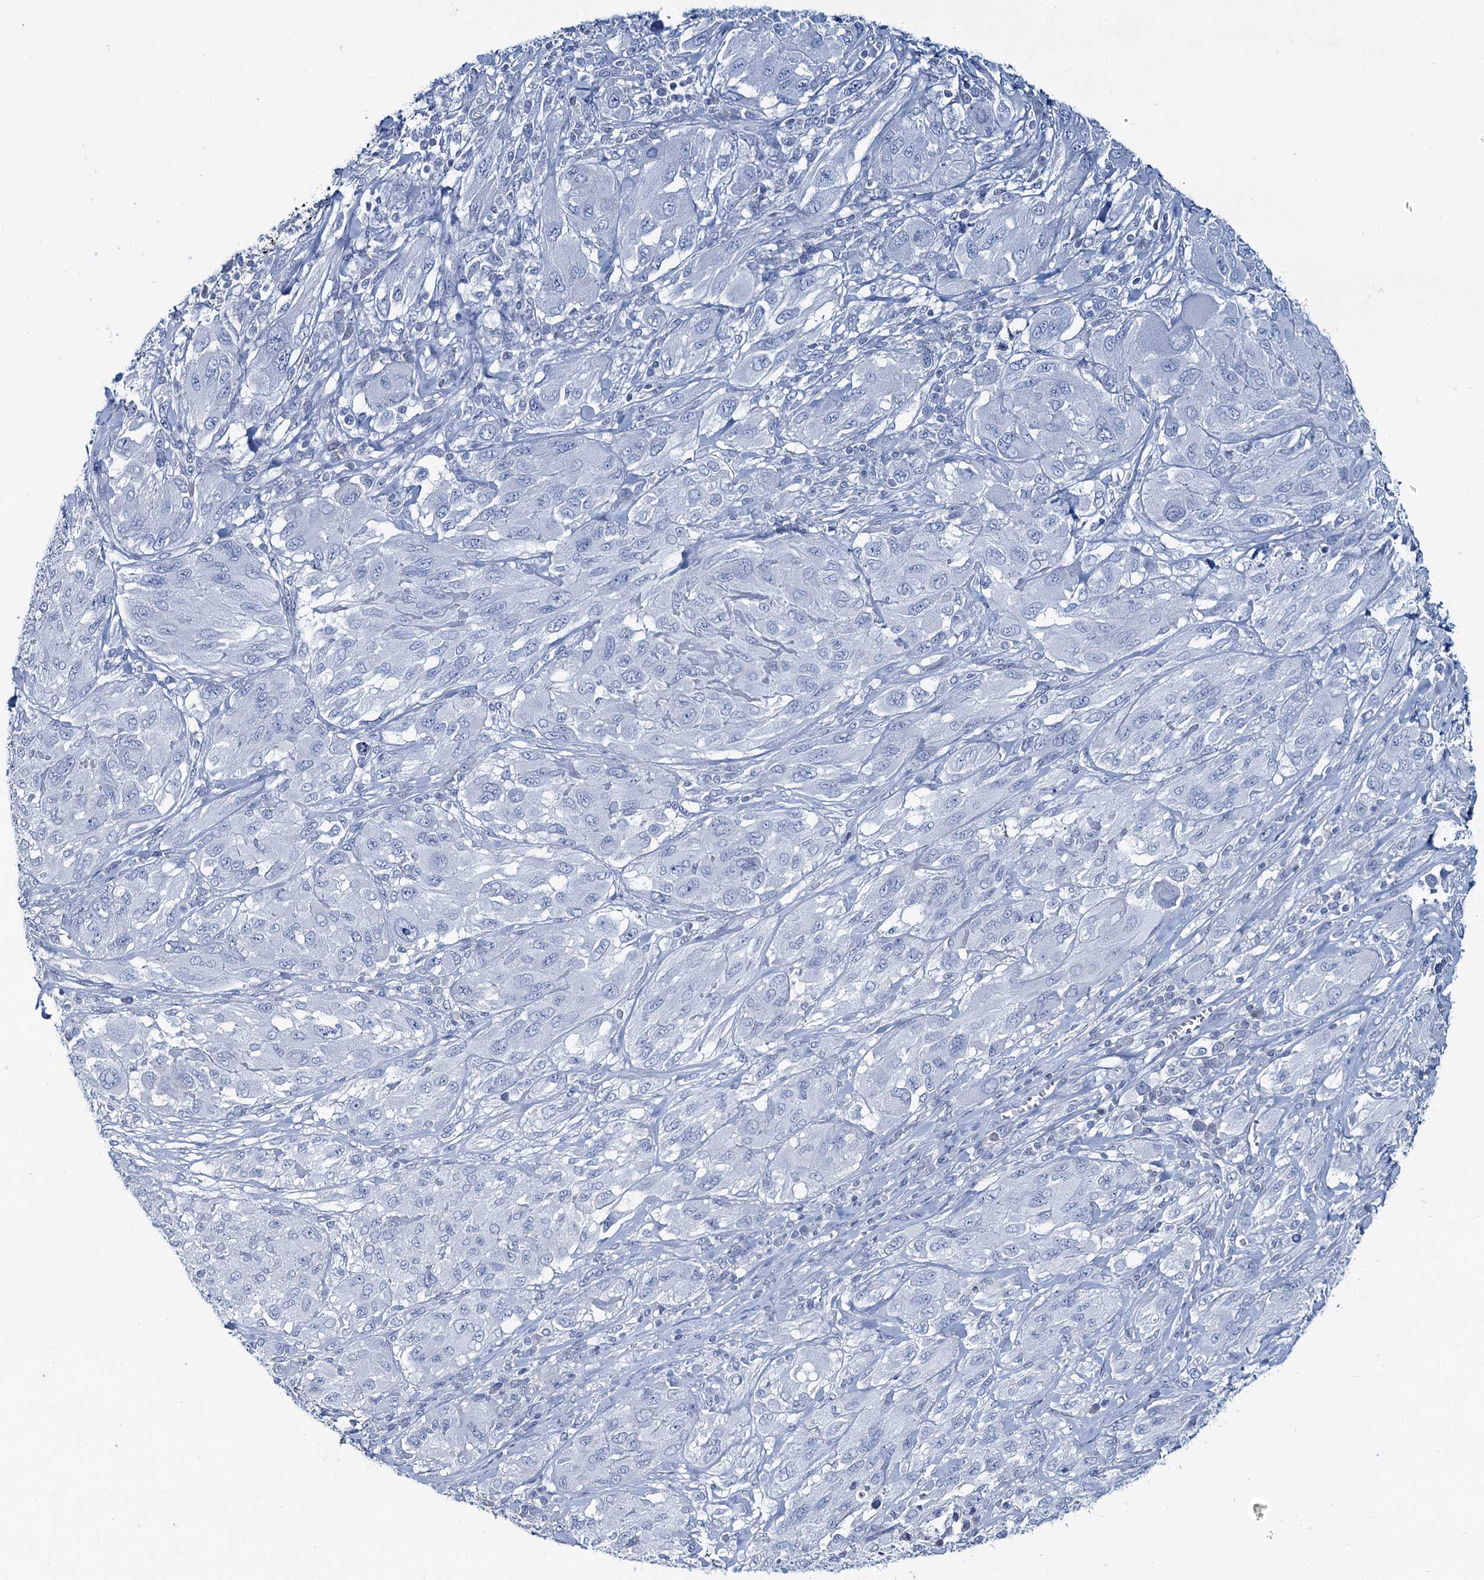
{"staining": {"intensity": "negative", "quantity": "none", "location": "none"}, "tissue": "melanoma", "cell_type": "Tumor cells", "image_type": "cancer", "snomed": [{"axis": "morphology", "description": "Malignant melanoma, NOS"}, {"axis": "topography", "description": "Skin"}], "caption": "Malignant melanoma stained for a protein using immunohistochemistry (IHC) exhibits no expression tumor cells.", "gene": "TOX3", "patient": {"sex": "female", "age": 91}}